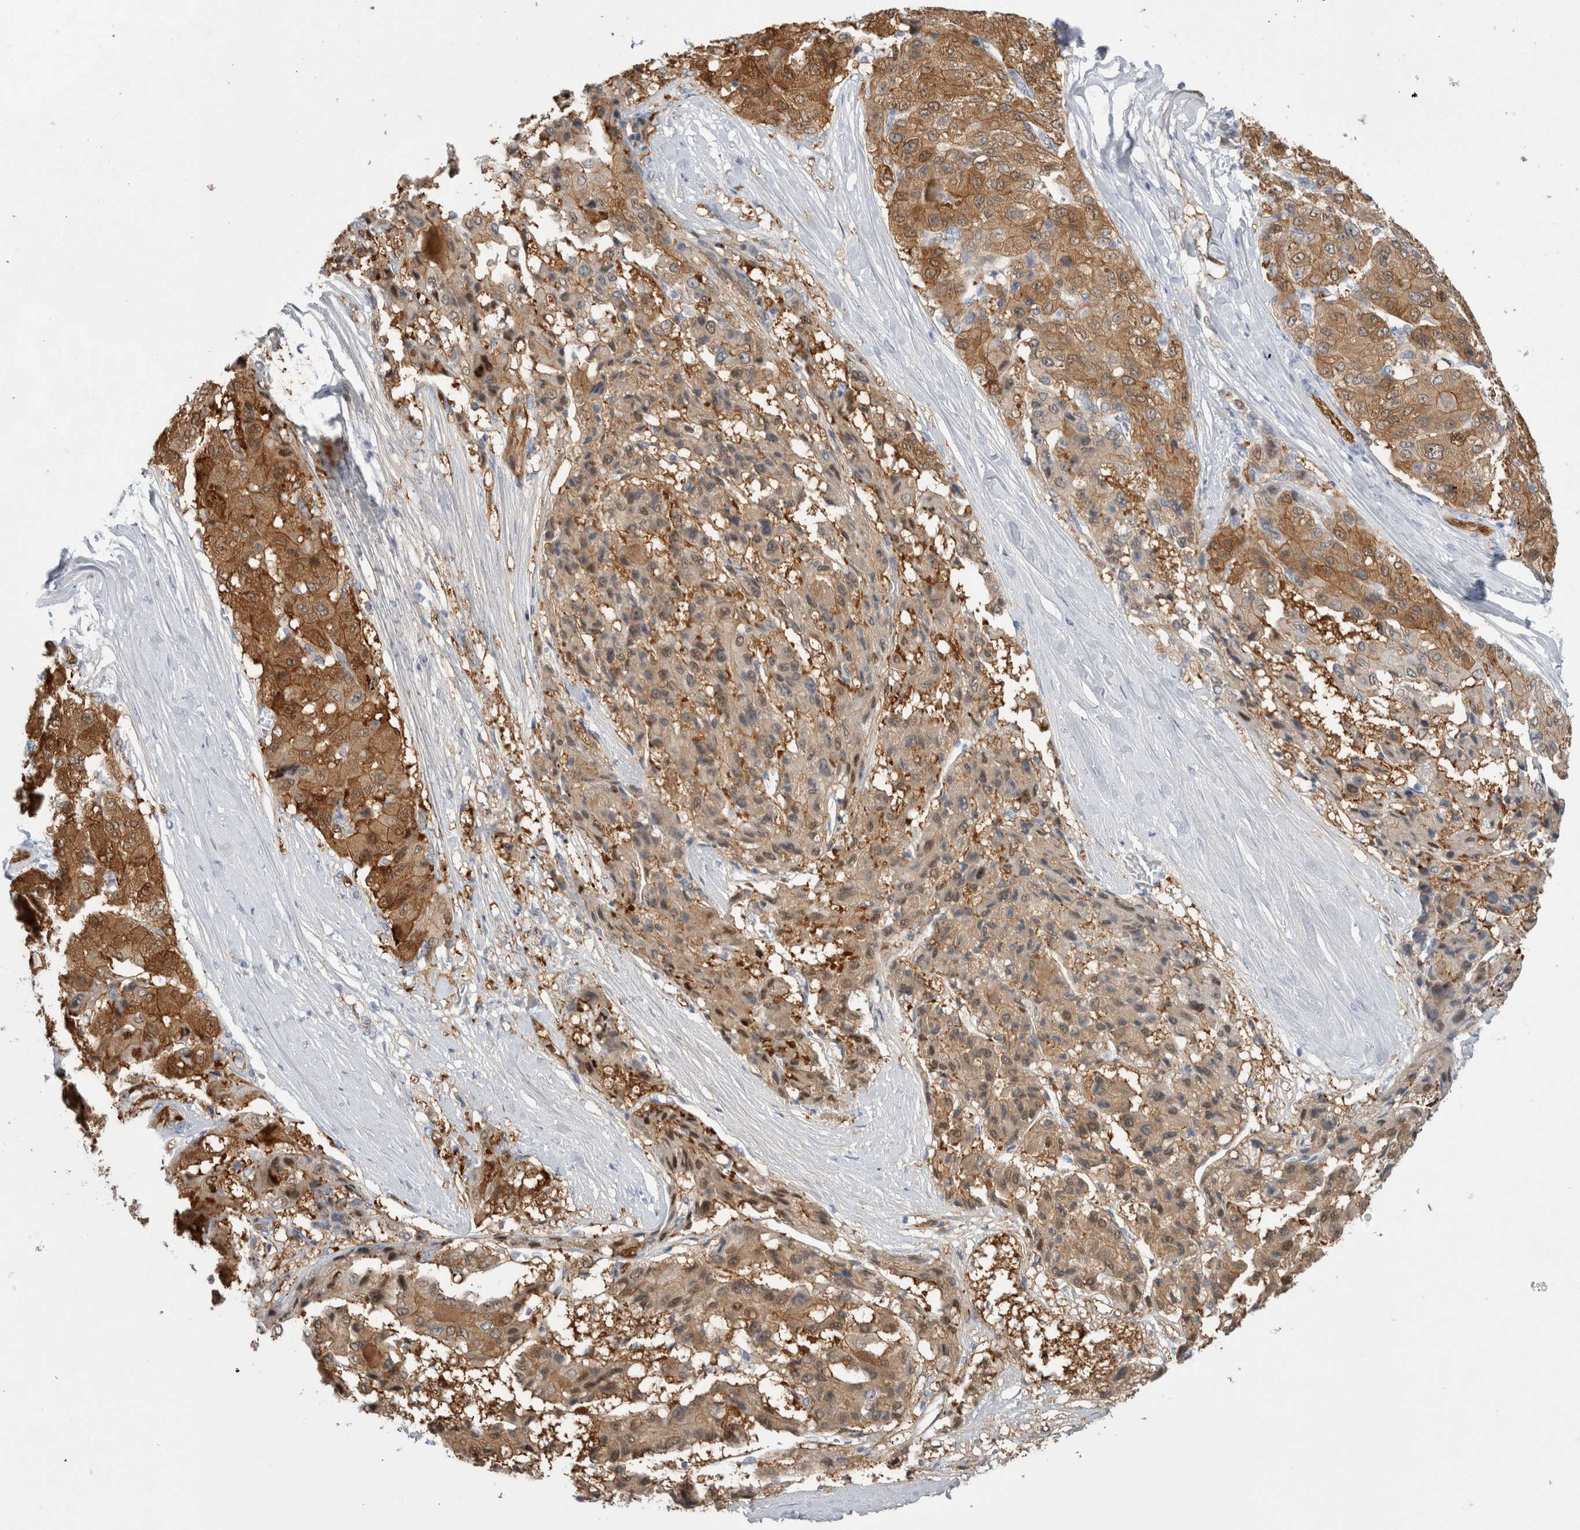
{"staining": {"intensity": "moderate", "quantity": ">75%", "location": "cytoplasmic/membranous"}, "tissue": "liver cancer", "cell_type": "Tumor cells", "image_type": "cancer", "snomed": [{"axis": "morphology", "description": "Carcinoma, Hepatocellular, NOS"}, {"axis": "topography", "description": "Liver"}], "caption": "Protein staining shows moderate cytoplasmic/membranous expression in approximately >75% of tumor cells in liver cancer (hepatocellular carcinoma).", "gene": "NAPEPLD", "patient": {"sex": "male", "age": 80}}